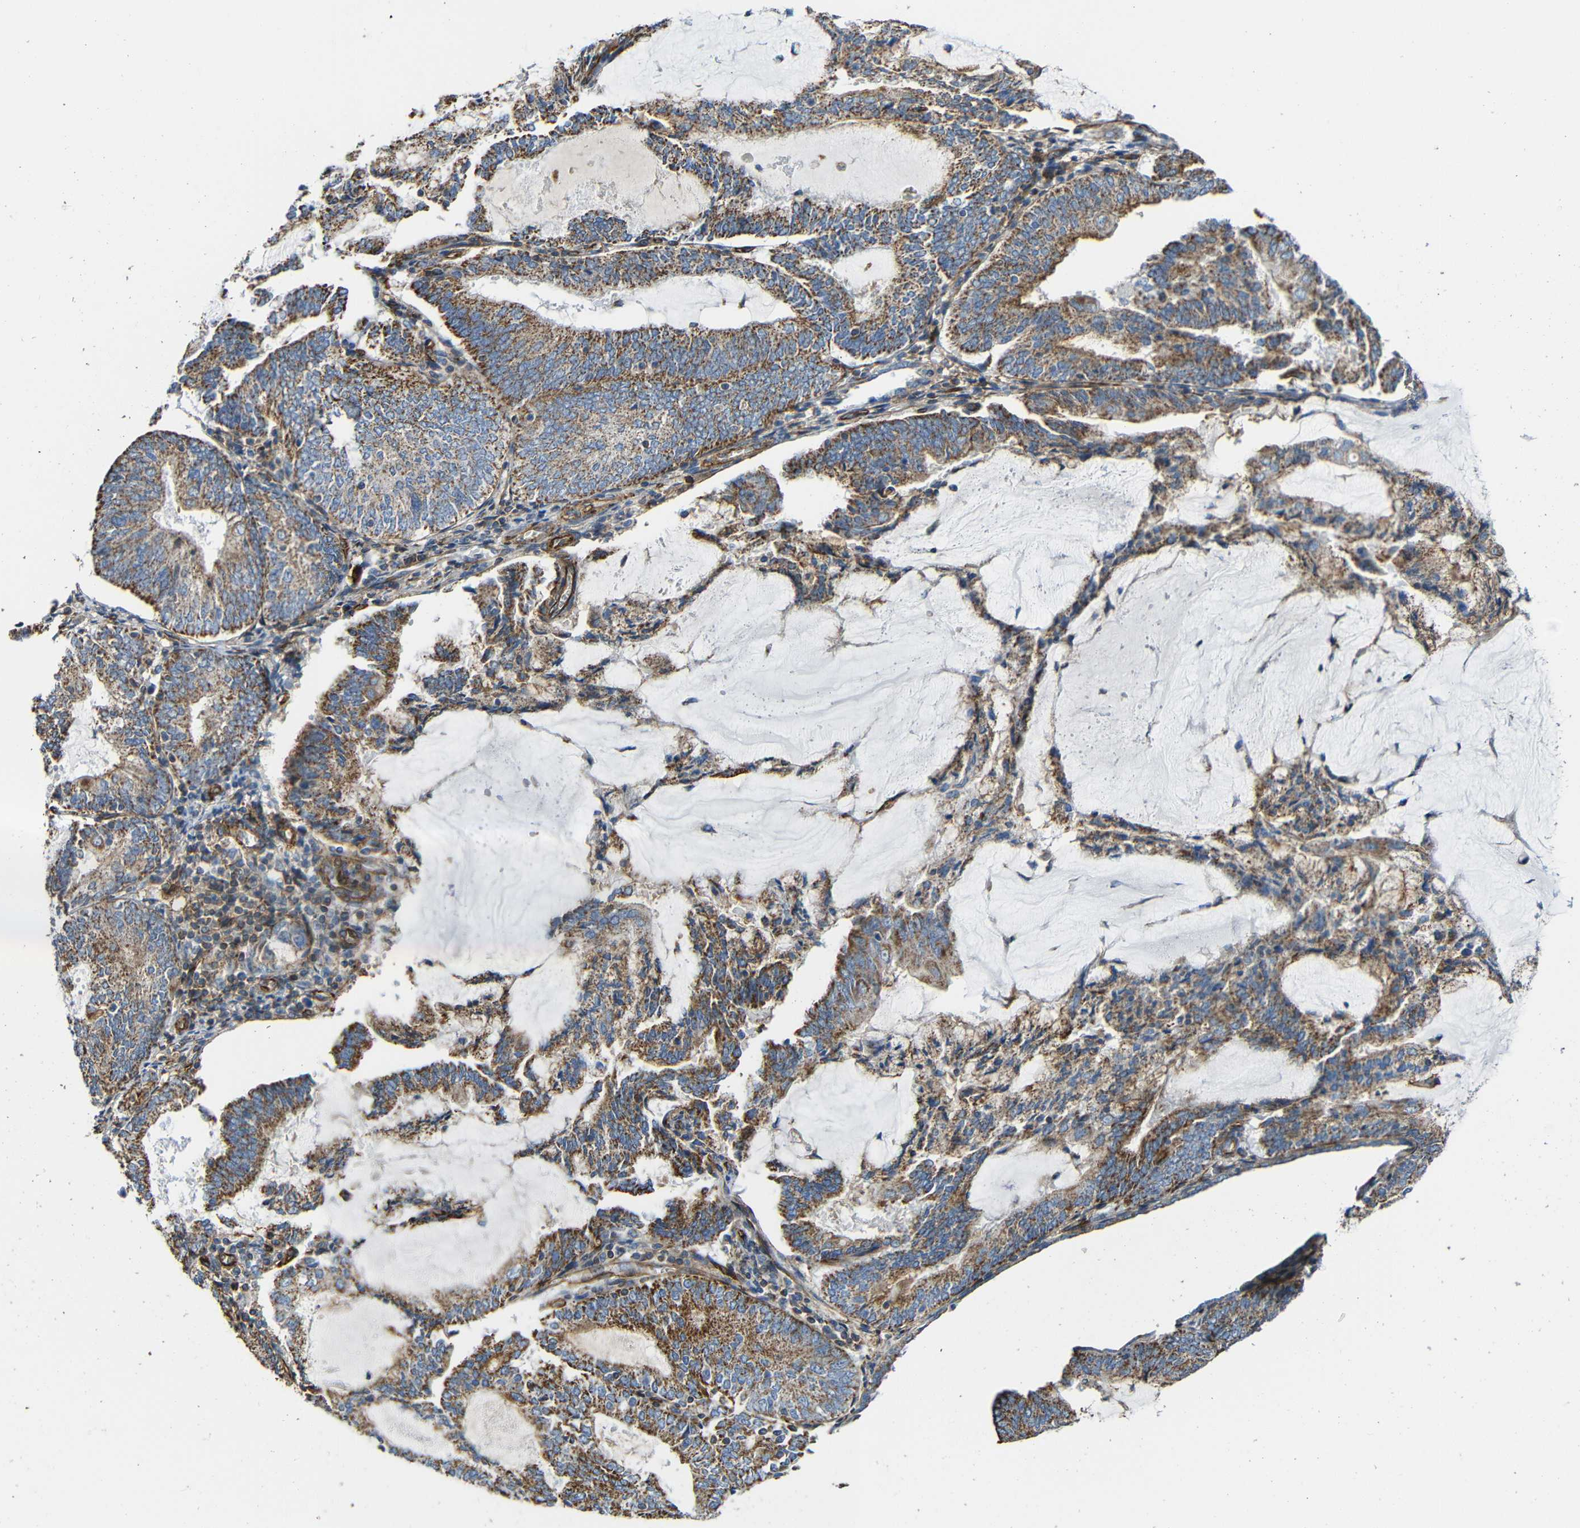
{"staining": {"intensity": "moderate", "quantity": ">75%", "location": "cytoplasmic/membranous"}, "tissue": "endometrial cancer", "cell_type": "Tumor cells", "image_type": "cancer", "snomed": [{"axis": "morphology", "description": "Adenocarcinoma, NOS"}, {"axis": "topography", "description": "Endometrium"}], "caption": "About >75% of tumor cells in human endometrial cancer (adenocarcinoma) display moderate cytoplasmic/membranous protein positivity as visualized by brown immunohistochemical staining.", "gene": "IGSF10", "patient": {"sex": "female", "age": 81}}